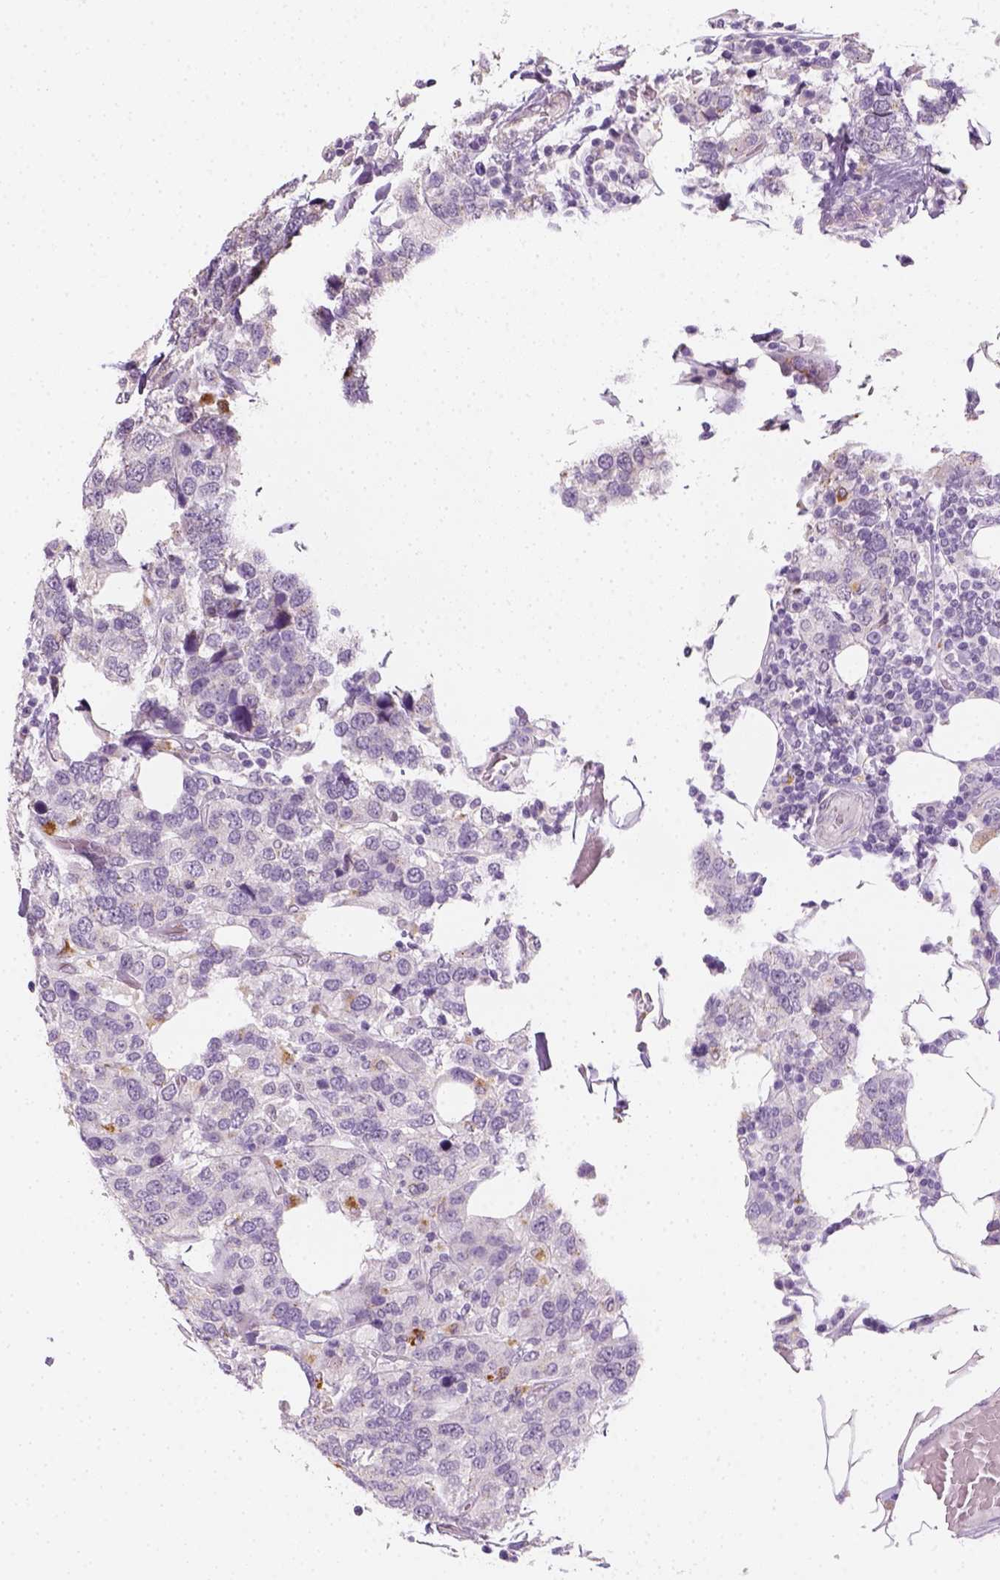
{"staining": {"intensity": "negative", "quantity": "none", "location": "none"}, "tissue": "breast cancer", "cell_type": "Tumor cells", "image_type": "cancer", "snomed": [{"axis": "morphology", "description": "Lobular carcinoma"}, {"axis": "topography", "description": "Breast"}], "caption": "High power microscopy histopathology image of an IHC photomicrograph of lobular carcinoma (breast), revealing no significant positivity in tumor cells.", "gene": "FAM163B", "patient": {"sex": "female", "age": 59}}